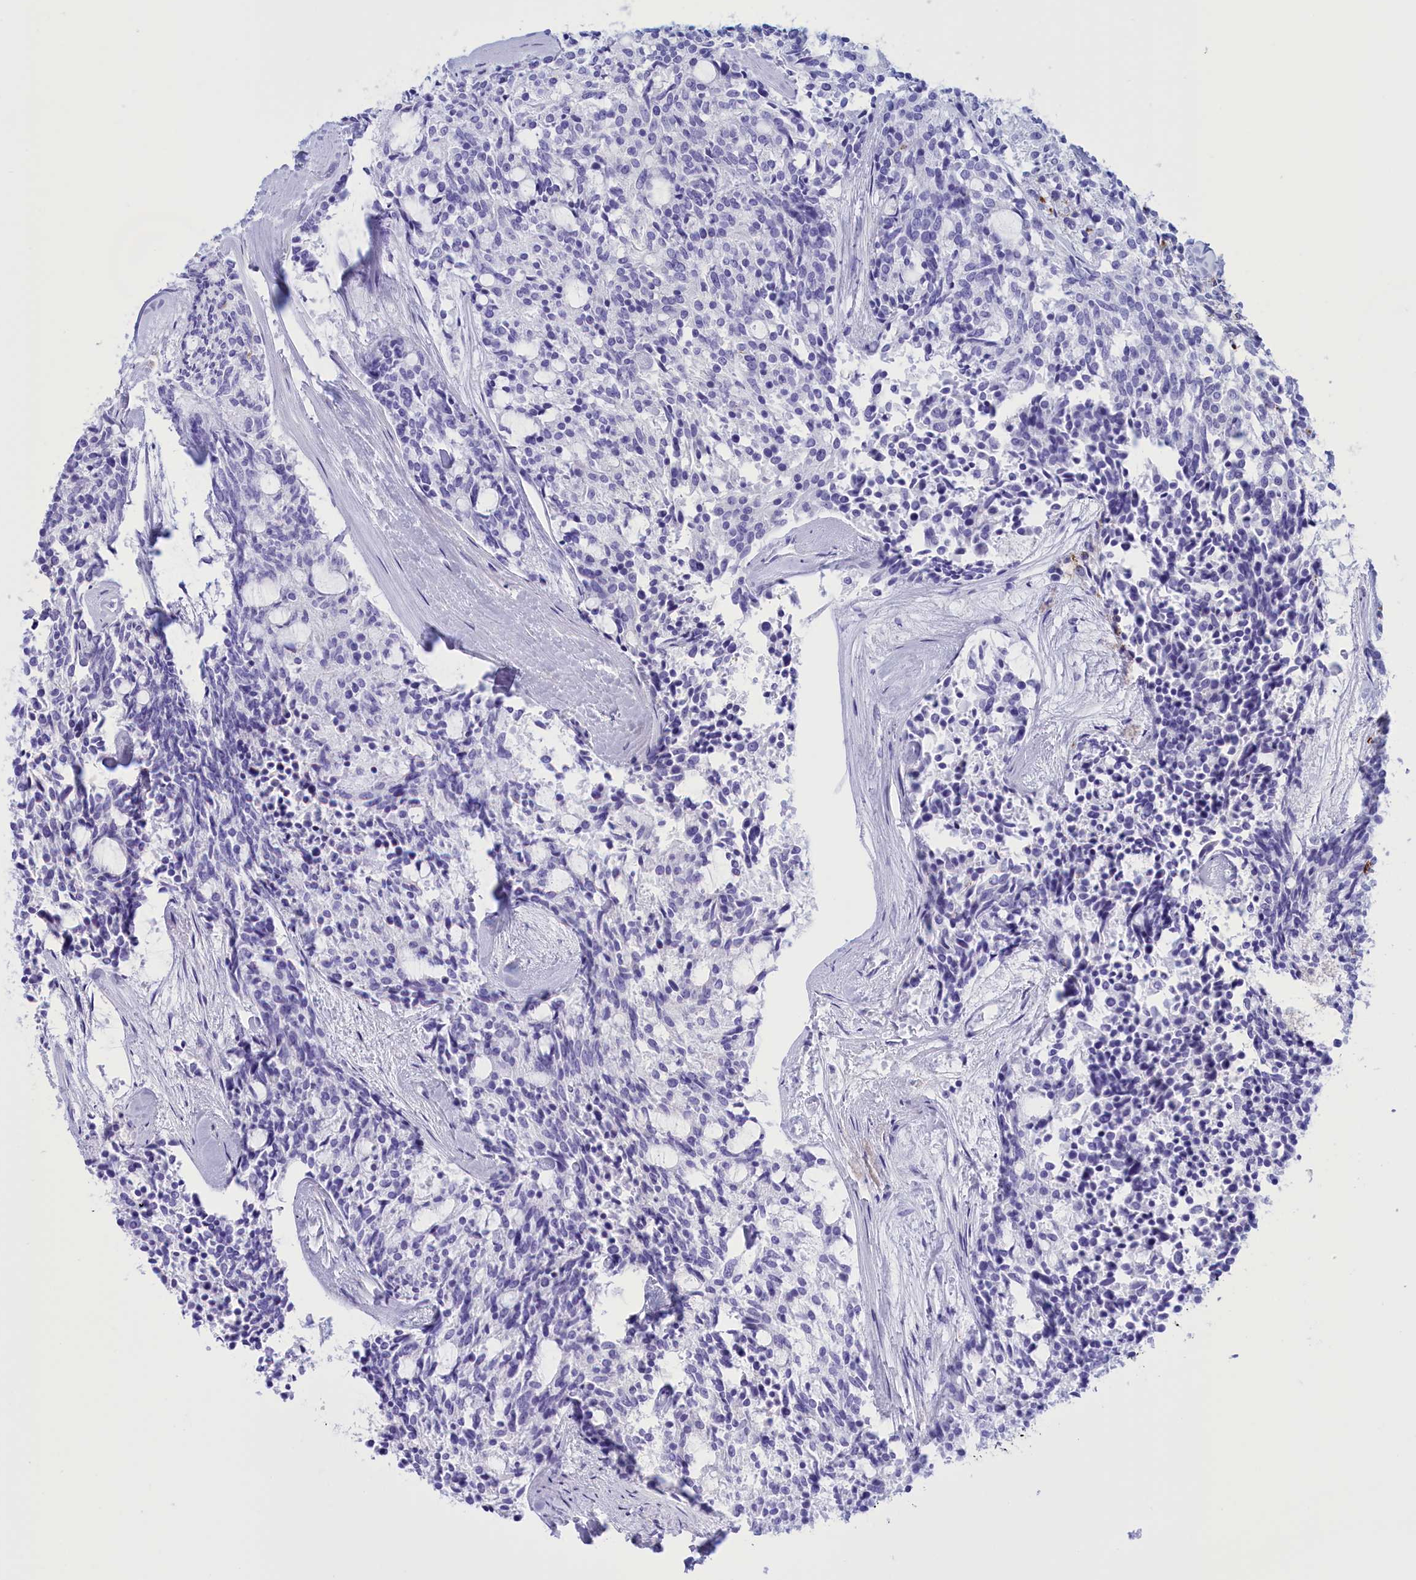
{"staining": {"intensity": "negative", "quantity": "none", "location": "none"}, "tissue": "carcinoid", "cell_type": "Tumor cells", "image_type": "cancer", "snomed": [{"axis": "morphology", "description": "Carcinoid, malignant, NOS"}, {"axis": "topography", "description": "Pancreas"}], "caption": "Immunohistochemistry (IHC) of malignant carcinoid displays no positivity in tumor cells.", "gene": "BRI3", "patient": {"sex": "female", "age": 54}}